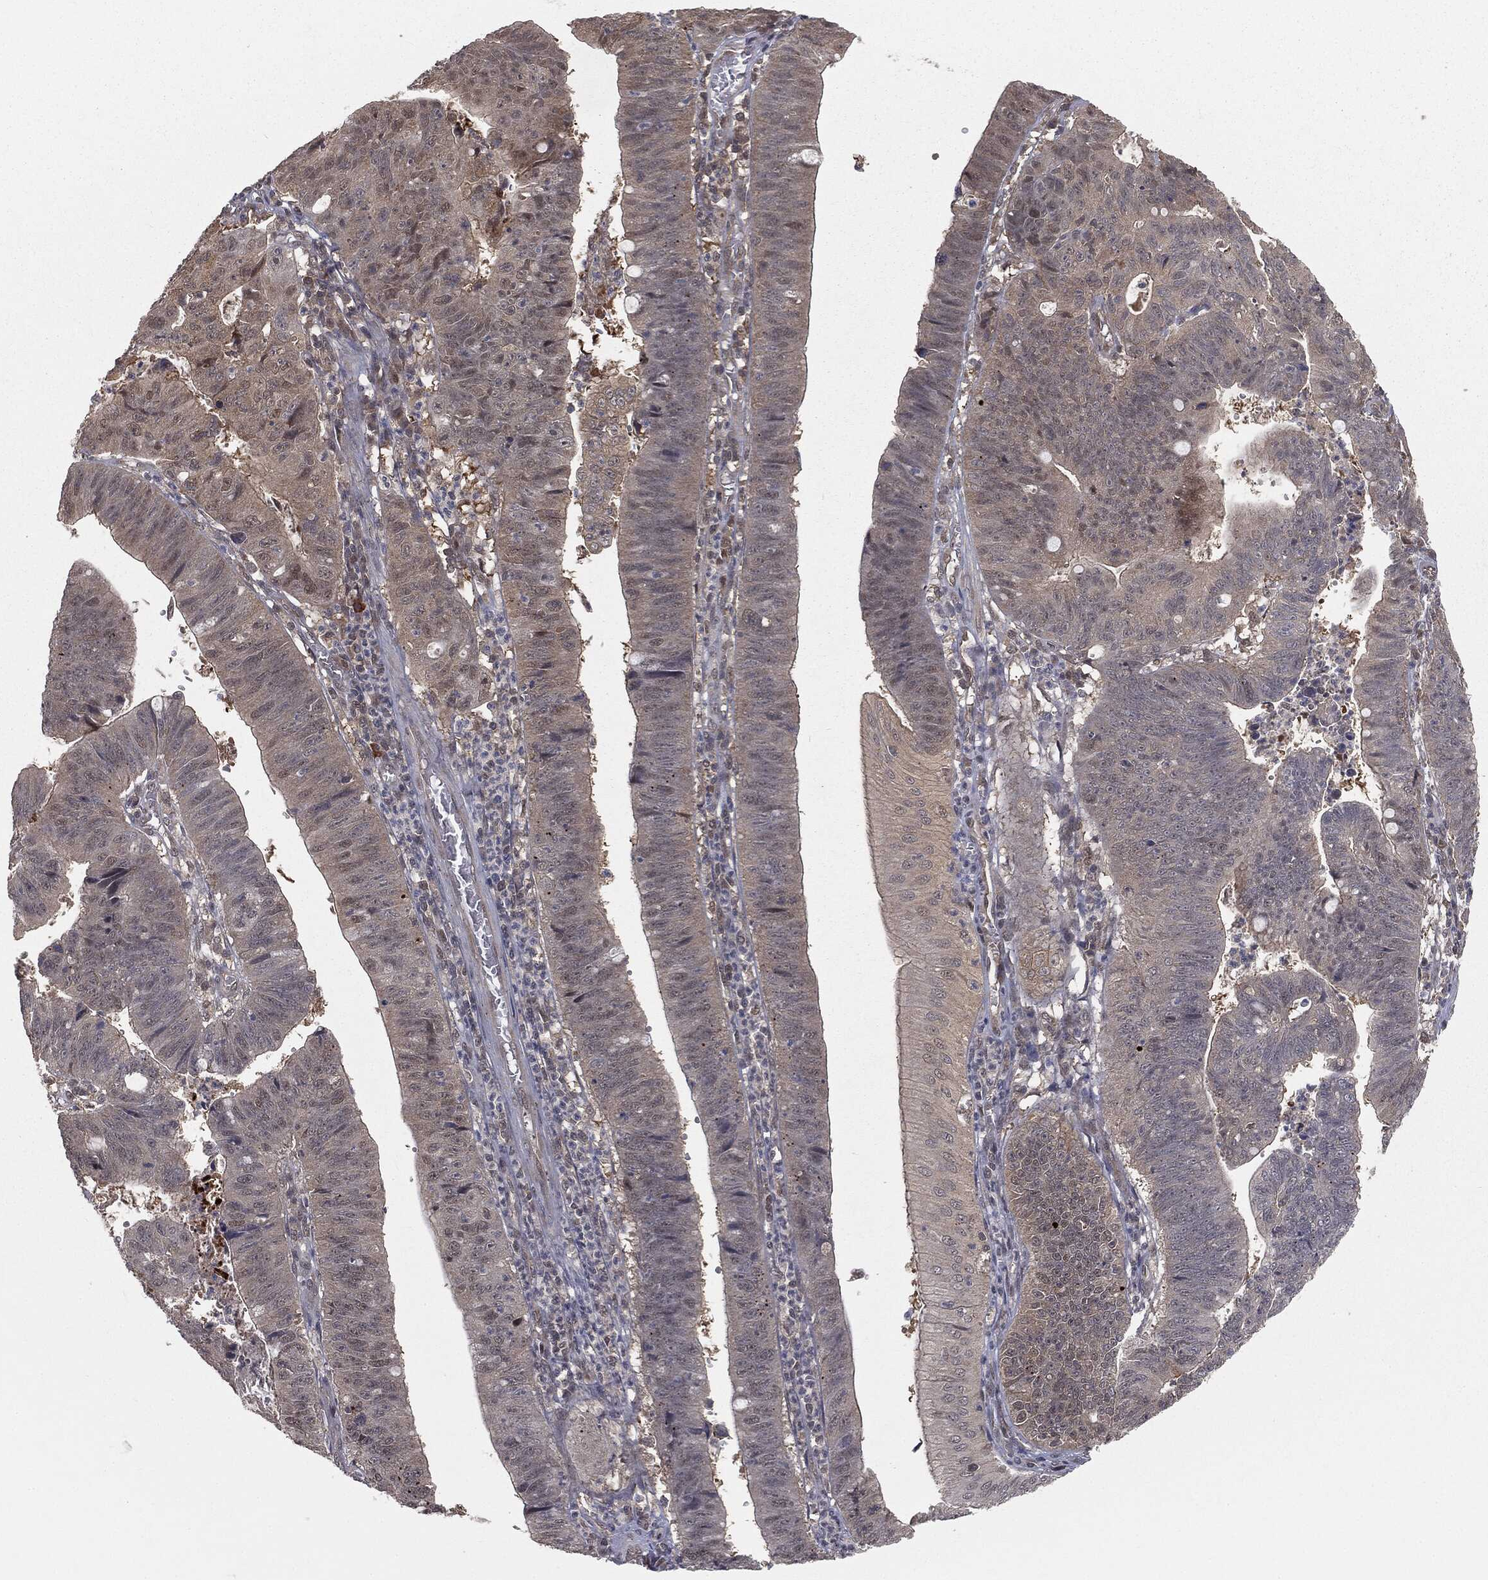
{"staining": {"intensity": "negative", "quantity": "none", "location": "none"}, "tissue": "stomach cancer", "cell_type": "Tumor cells", "image_type": "cancer", "snomed": [{"axis": "morphology", "description": "Adenocarcinoma, NOS"}, {"axis": "topography", "description": "Stomach"}], "caption": "A photomicrograph of human adenocarcinoma (stomach) is negative for staining in tumor cells.", "gene": "FBXO7", "patient": {"sex": "male", "age": 59}}